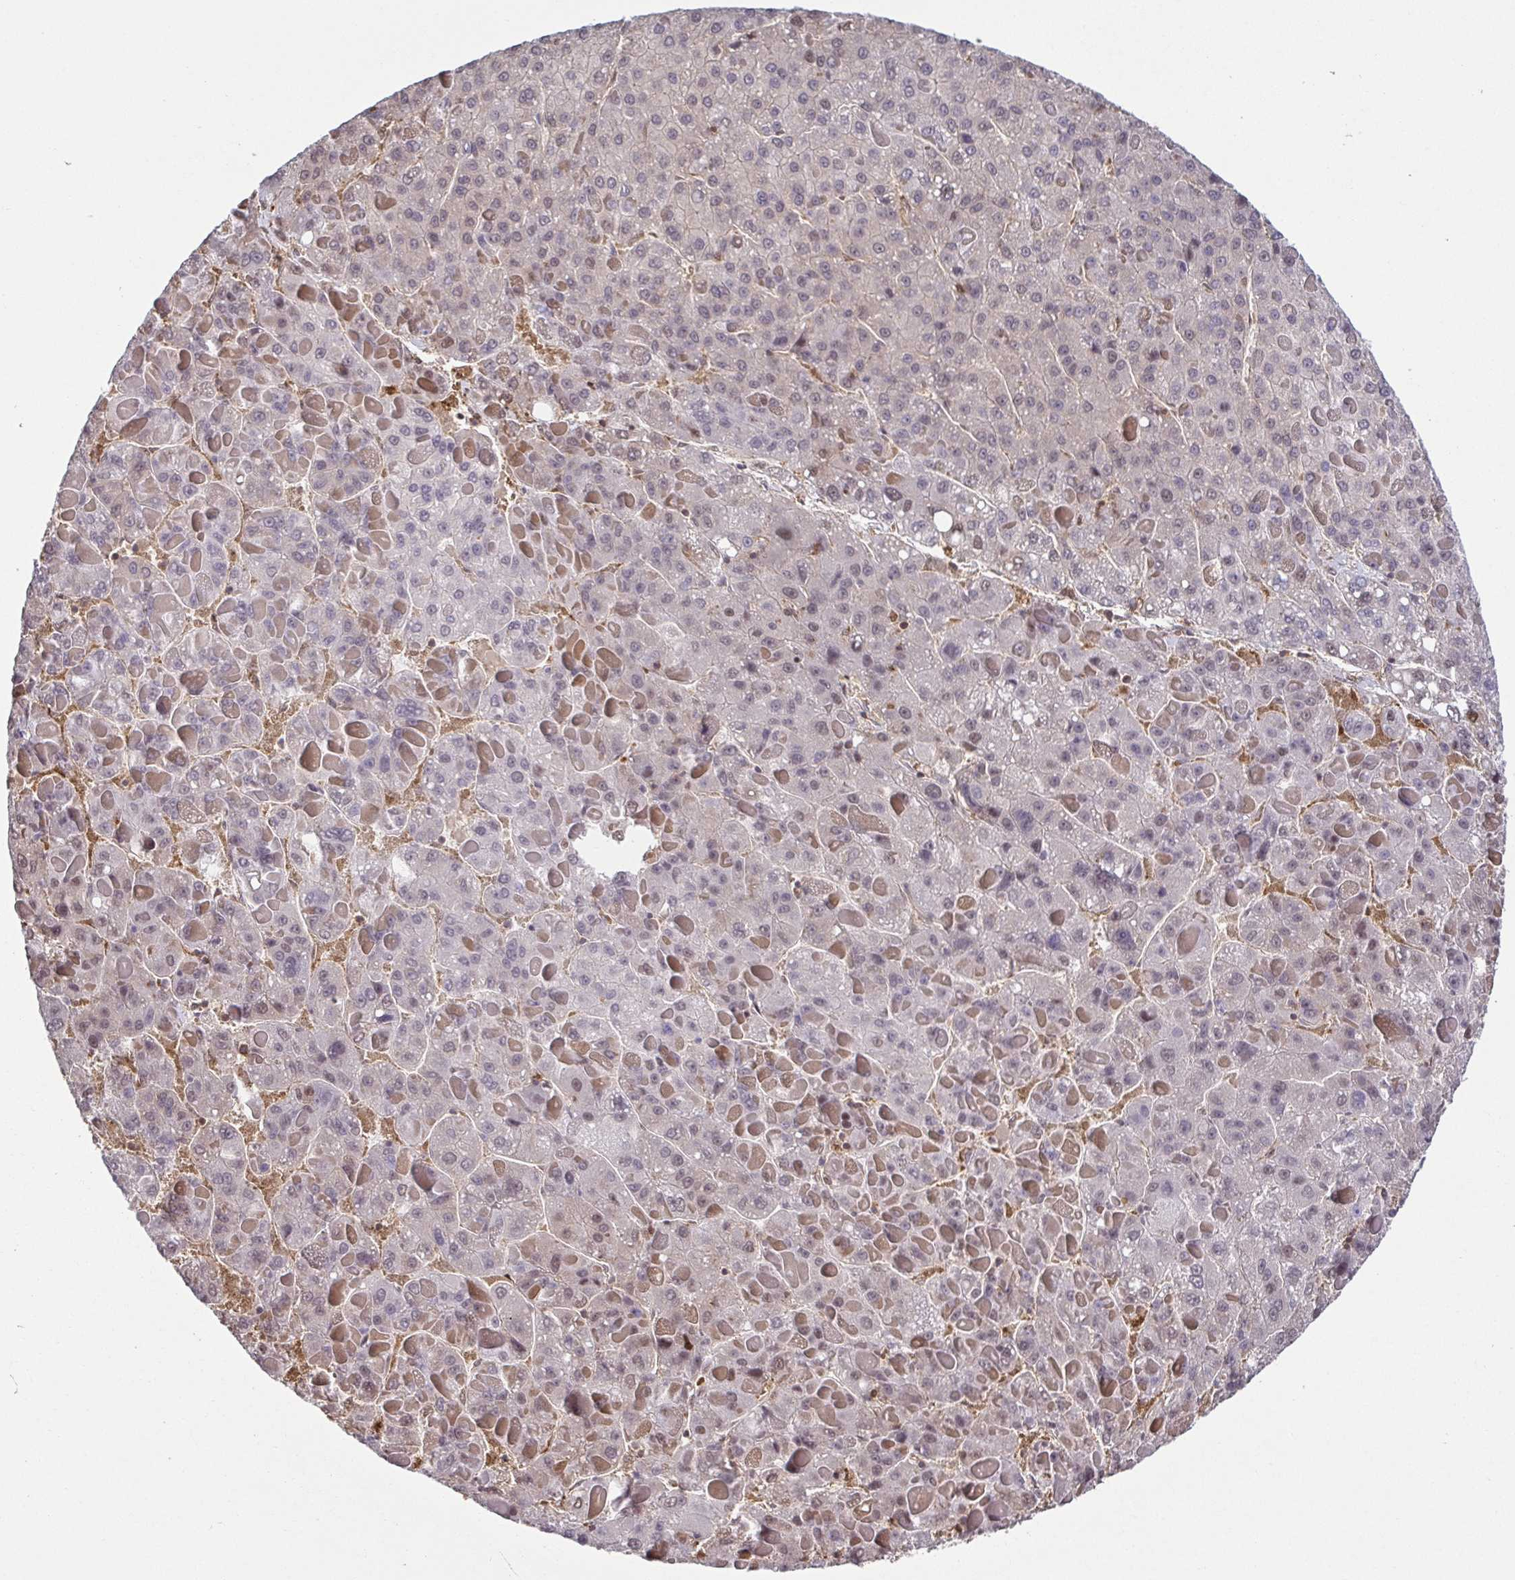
{"staining": {"intensity": "negative", "quantity": "none", "location": "none"}, "tissue": "liver cancer", "cell_type": "Tumor cells", "image_type": "cancer", "snomed": [{"axis": "morphology", "description": "Carcinoma, Hepatocellular, NOS"}, {"axis": "topography", "description": "Liver"}], "caption": "Tumor cells show no significant staining in liver hepatocellular carcinoma. The staining is performed using DAB (3,3'-diaminobenzidine) brown chromogen with nuclei counter-stained in using hematoxylin.", "gene": "PSMB9", "patient": {"sex": "female", "age": 82}}